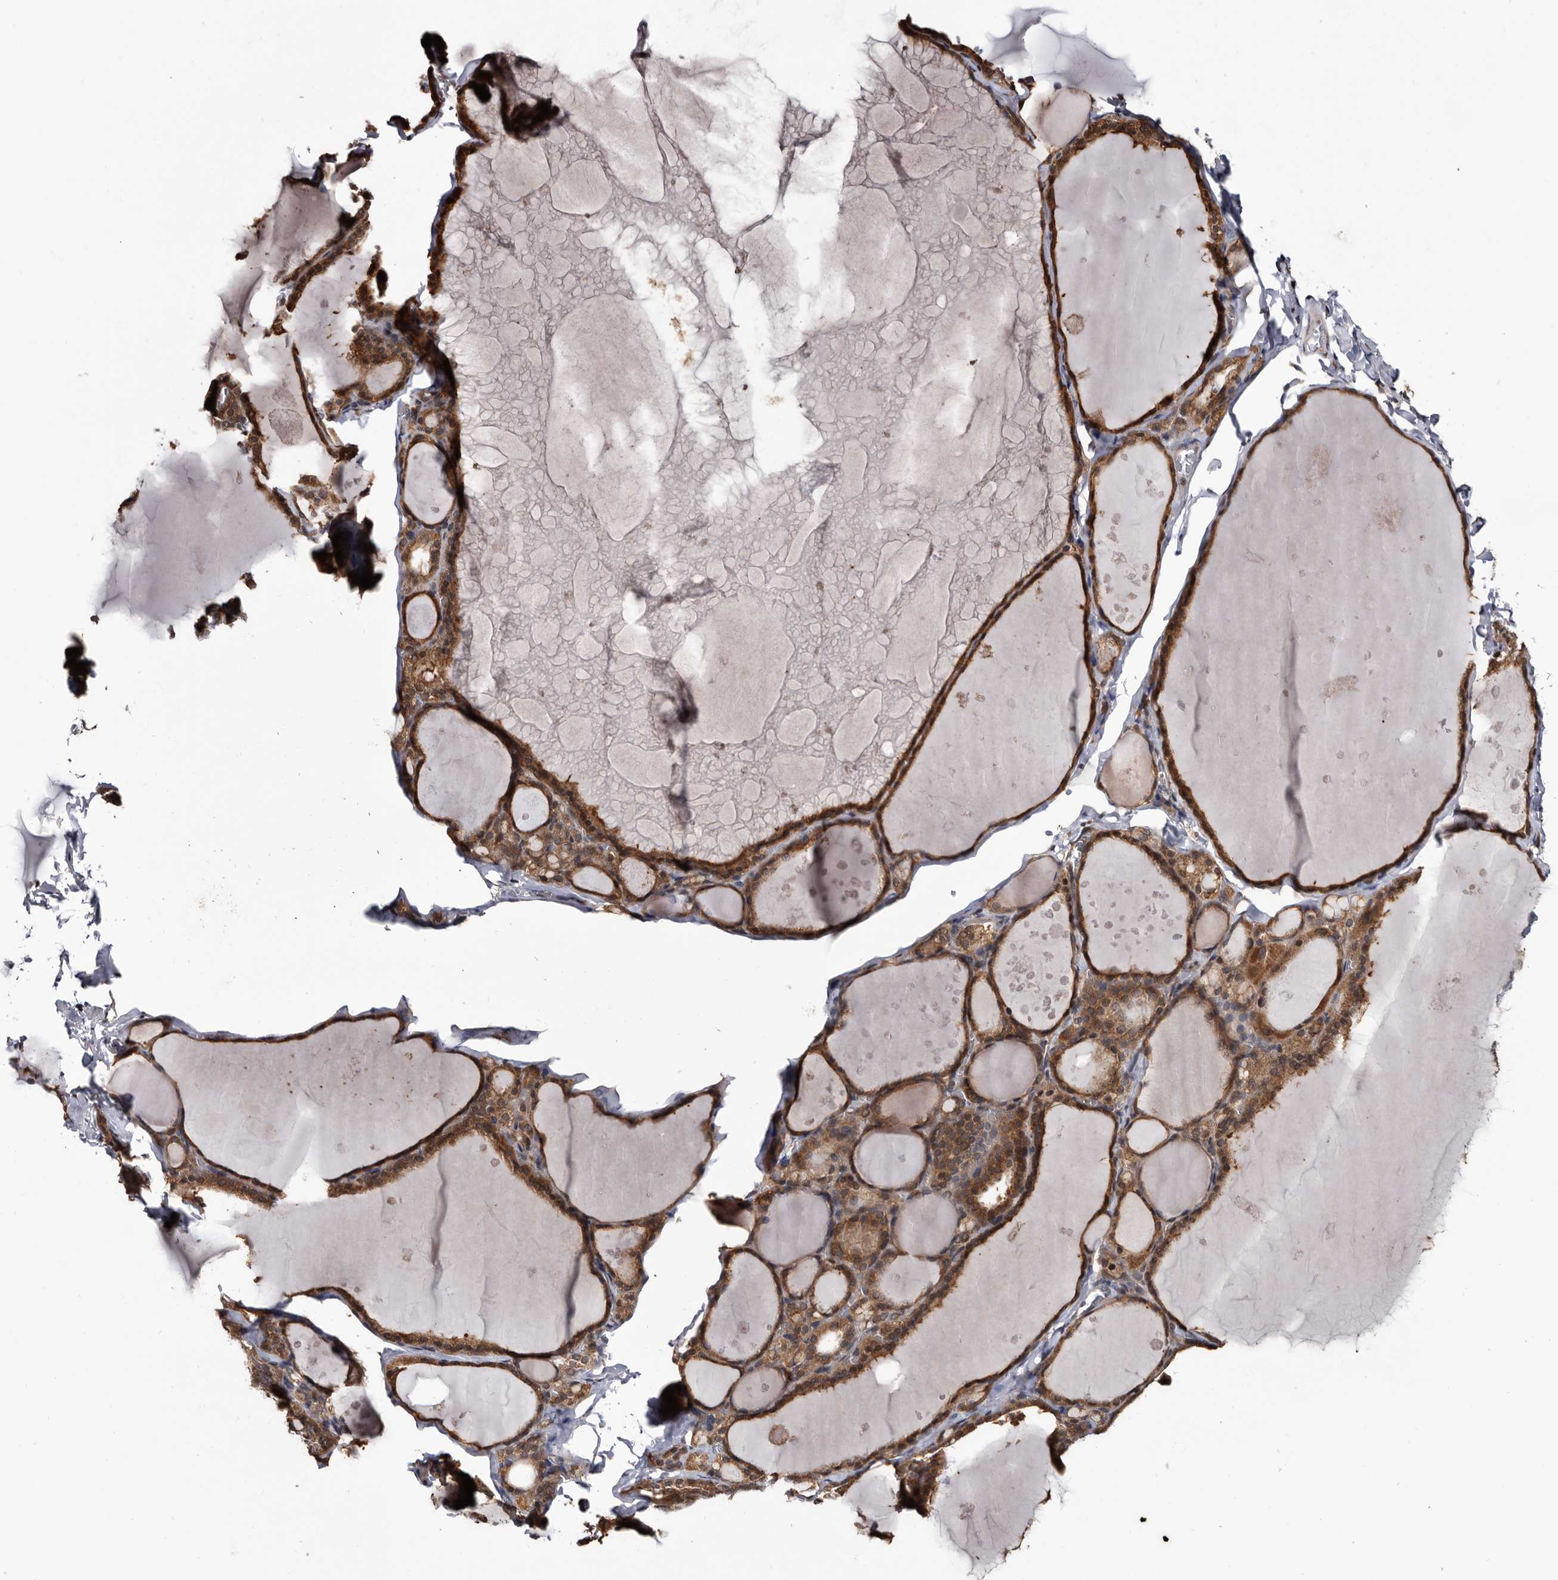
{"staining": {"intensity": "strong", "quantity": ">75%", "location": "cytoplasmic/membranous"}, "tissue": "thyroid gland", "cell_type": "Glandular cells", "image_type": "normal", "snomed": [{"axis": "morphology", "description": "Normal tissue, NOS"}, {"axis": "topography", "description": "Thyroid gland"}], "caption": "Immunohistochemical staining of normal human thyroid gland shows strong cytoplasmic/membranous protein positivity in about >75% of glandular cells.", "gene": "TTI2", "patient": {"sex": "male", "age": 56}}